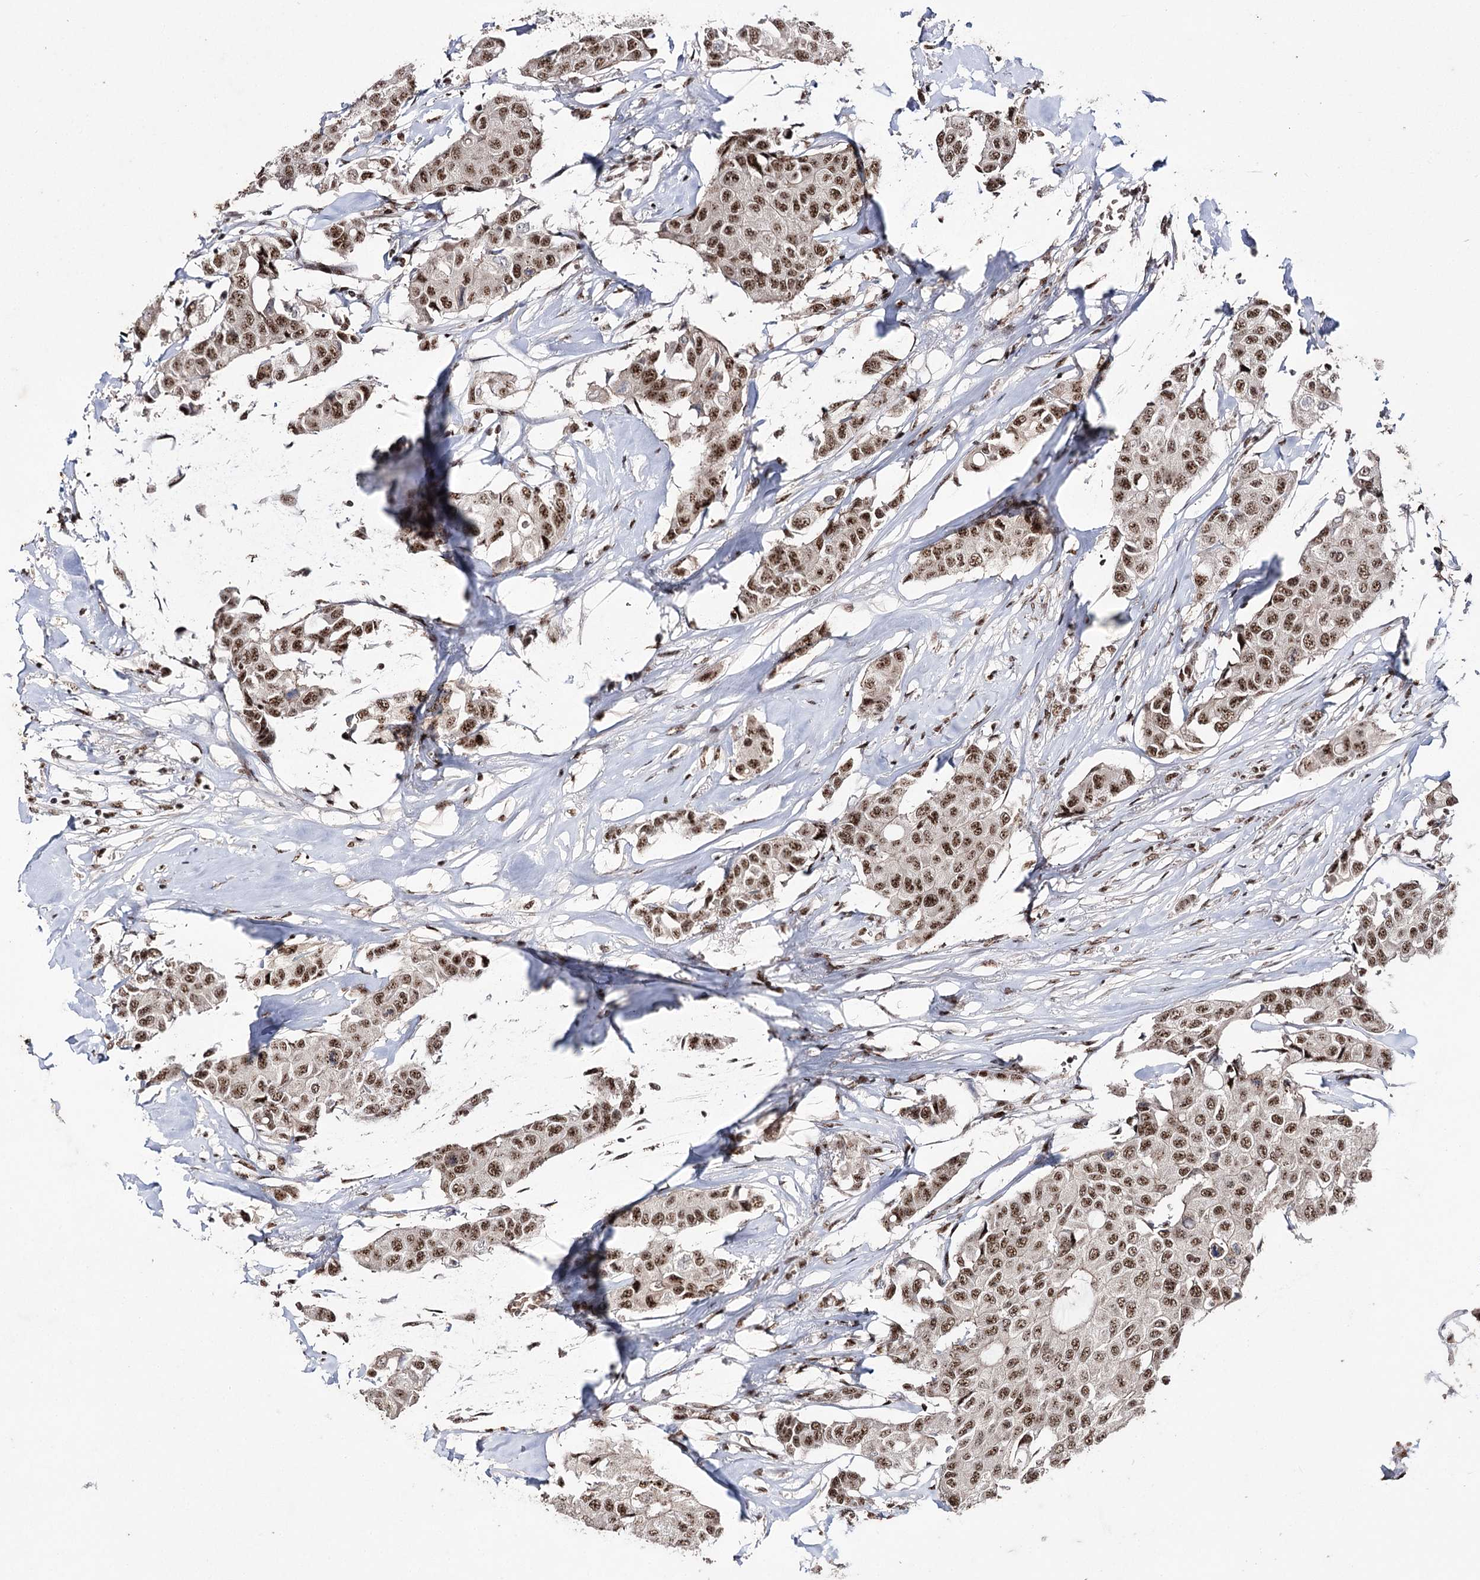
{"staining": {"intensity": "moderate", "quantity": ">75%", "location": "nuclear"}, "tissue": "breast cancer", "cell_type": "Tumor cells", "image_type": "cancer", "snomed": [{"axis": "morphology", "description": "Duct carcinoma"}, {"axis": "topography", "description": "Breast"}], "caption": "Protein expression analysis of human intraductal carcinoma (breast) reveals moderate nuclear expression in approximately >75% of tumor cells.", "gene": "PRPF40A", "patient": {"sex": "female", "age": 80}}